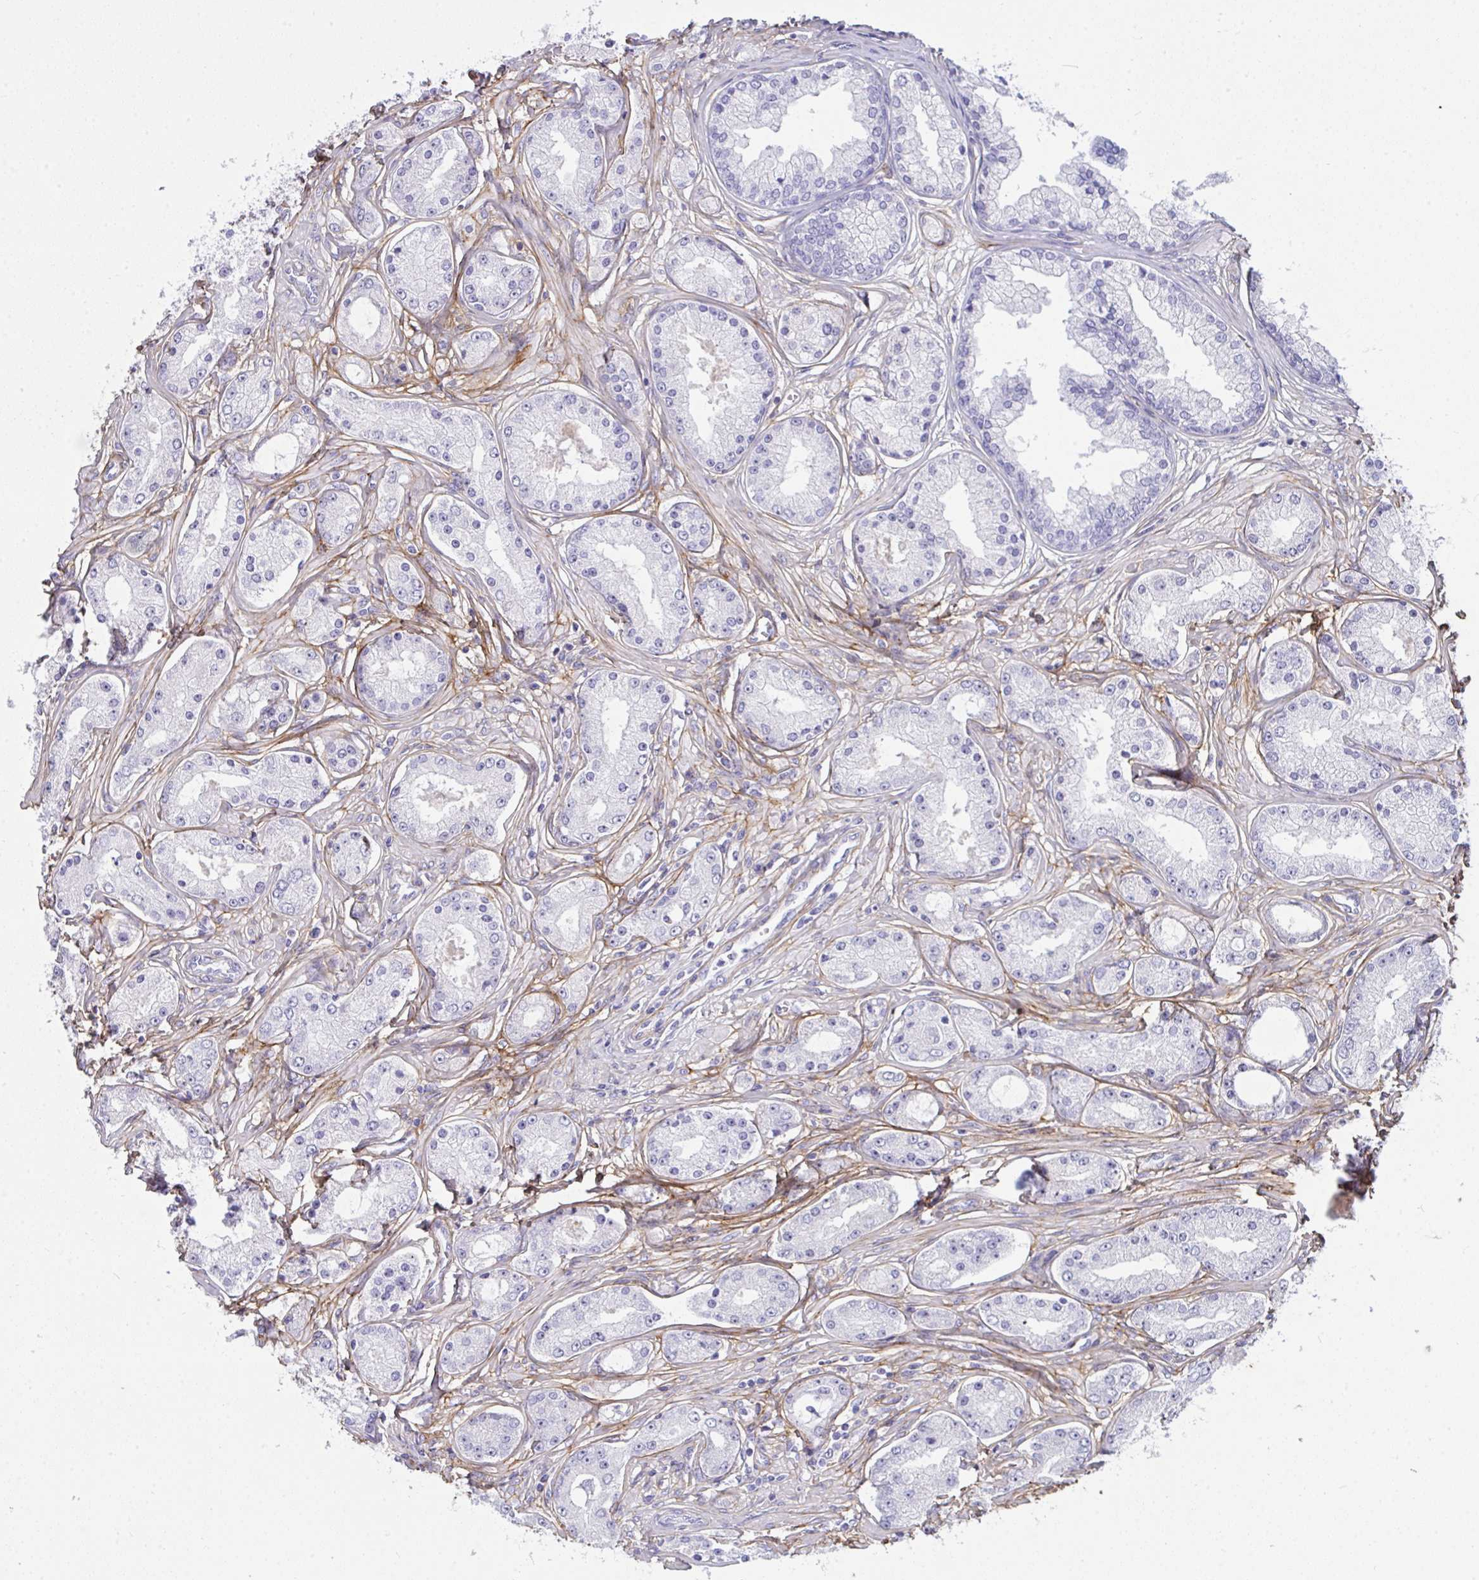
{"staining": {"intensity": "negative", "quantity": "none", "location": "none"}, "tissue": "prostate cancer", "cell_type": "Tumor cells", "image_type": "cancer", "snomed": [{"axis": "morphology", "description": "Adenocarcinoma, High grade"}, {"axis": "topography", "description": "Prostate"}], "caption": "Micrograph shows no protein expression in tumor cells of prostate high-grade adenocarcinoma tissue.", "gene": "LHFPL6", "patient": {"sex": "male", "age": 66}}